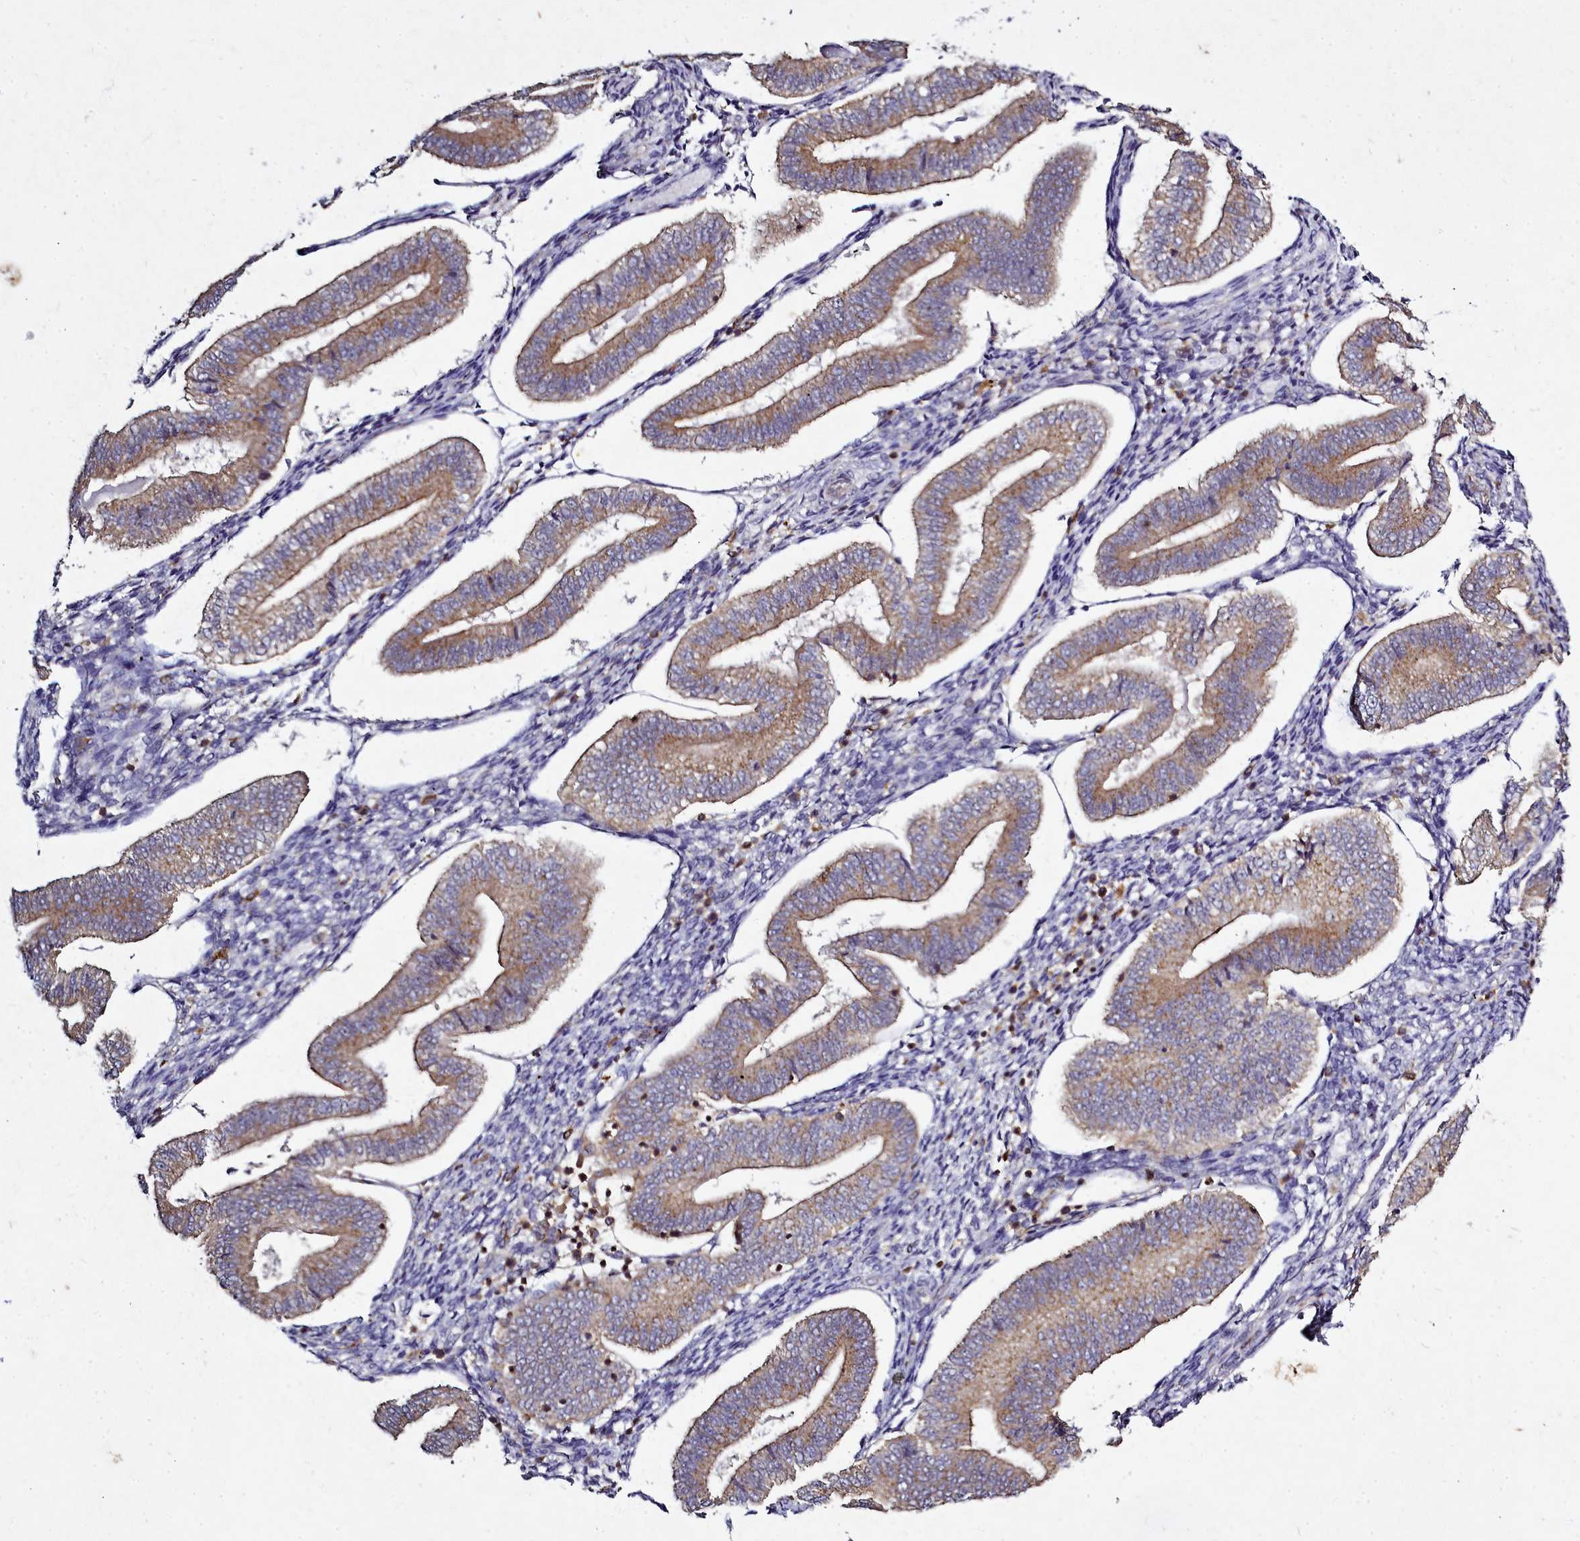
{"staining": {"intensity": "negative", "quantity": "none", "location": "none"}, "tissue": "endometrium", "cell_type": "Cells in endometrial stroma", "image_type": "normal", "snomed": [{"axis": "morphology", "description": "Normal tissue, NOS"}, {"axis": "topography", "description": "Endometrium"}], "caption": "This micrograph is of unremarkable endometrium stained with IHC to label a protein in brown with the nuclei are counter-stained blue. There is no expression in cells in endometrial stroma. (DAB IHC visualized using brightfield microscopy, high magnification).", "gene": "NCKAP1L", "patient": {"sex": "female", "age": 34}}